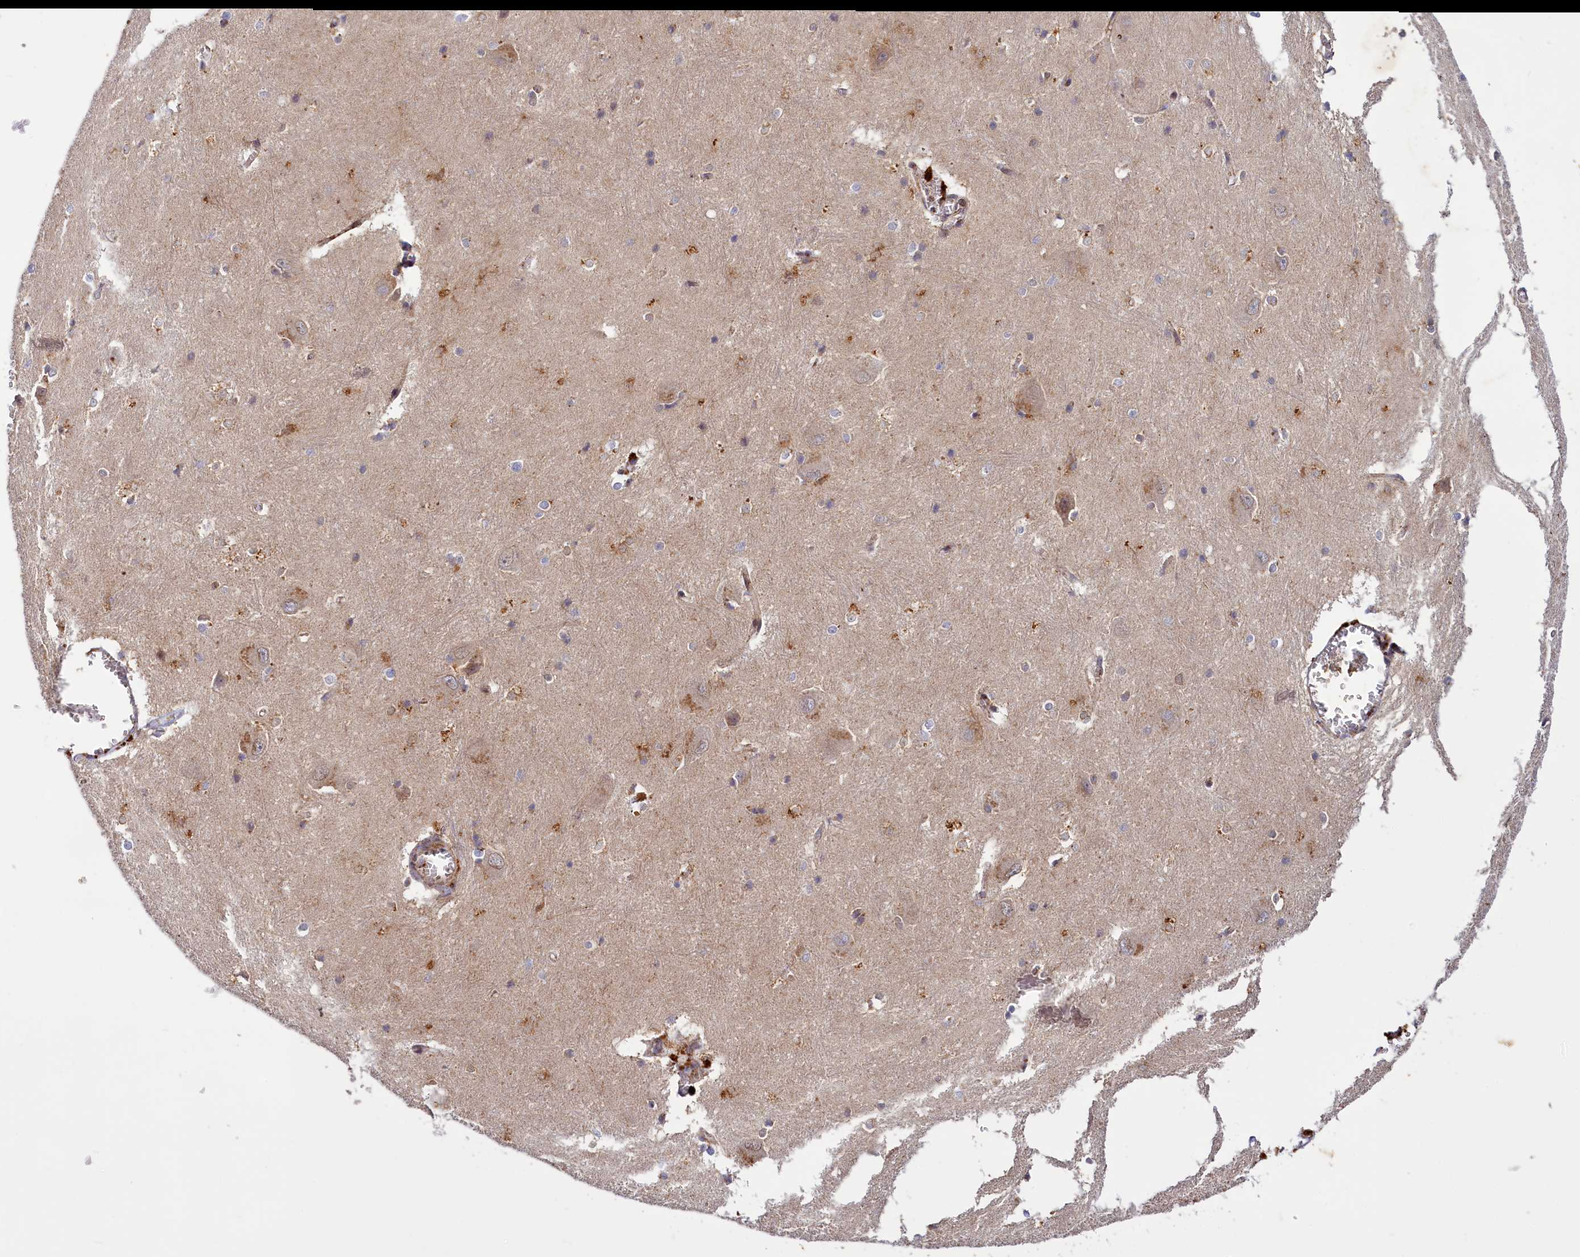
{"staining": {"intensity": "negative", "quantity": "none", "location": "none"}, "tissue": "caudate", "cell_type": "Glial cells", "image_type": "normal", "snomed": [{"axis": "morphology", "description": "Normal tissue, NOS"}, {"axis": "topography", "description": "Lateral ventricle wall"}], "caption": "Glial cells show no significant protein staining in unremarkable caudate. Brightfield microscopy of immunohistochemistry (IHC) stained with DAB (3,3'-diaminobenzidine) (brown) and hematoxylin (blue), captured at high magnification.", "gene": "DYNC2H1", "patient": {"sex": "male", "age": 37}}